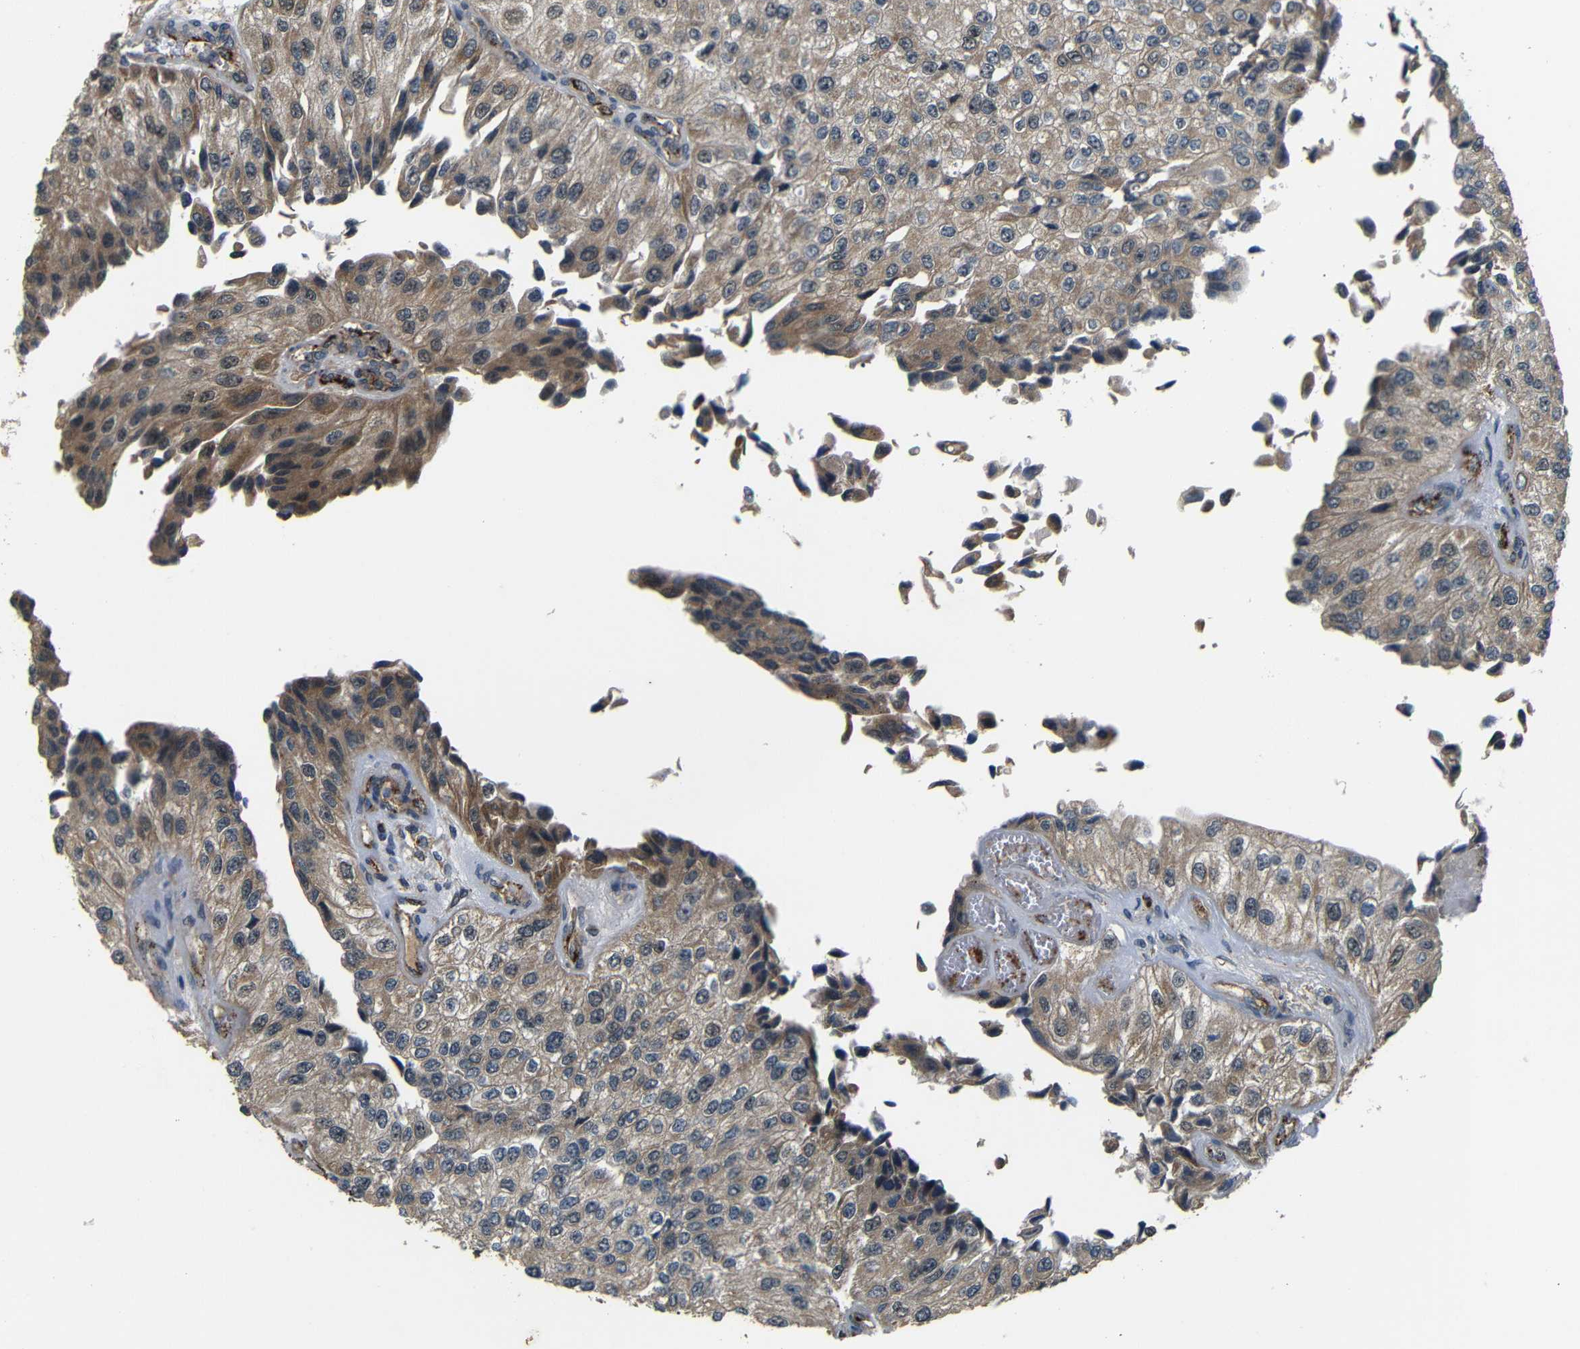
{"staining": {"intensity": "weak", "quantity": ">75%", "location": "cytoplasmic/membranous"}, "tissue": "urothelial cancer", "cell_type": "Tumor cells", "image_type": "cancer", "snomed": [{"axis": "morphology", "description": "Urothelial carcinoma, High grade"}, {"axis": "topography", "description": "Kidney"}, {"axis": "topography", "description": "Urinary bladder"}], "caption": "This is a photomicrograph of immunohistochemistry staining of urothelial cancer, which shows weak positivity in the cytoplasmic/membranous of tumor cells.", "gene": "ATP7A", "patient": {"sex": "male", "age": 77}}